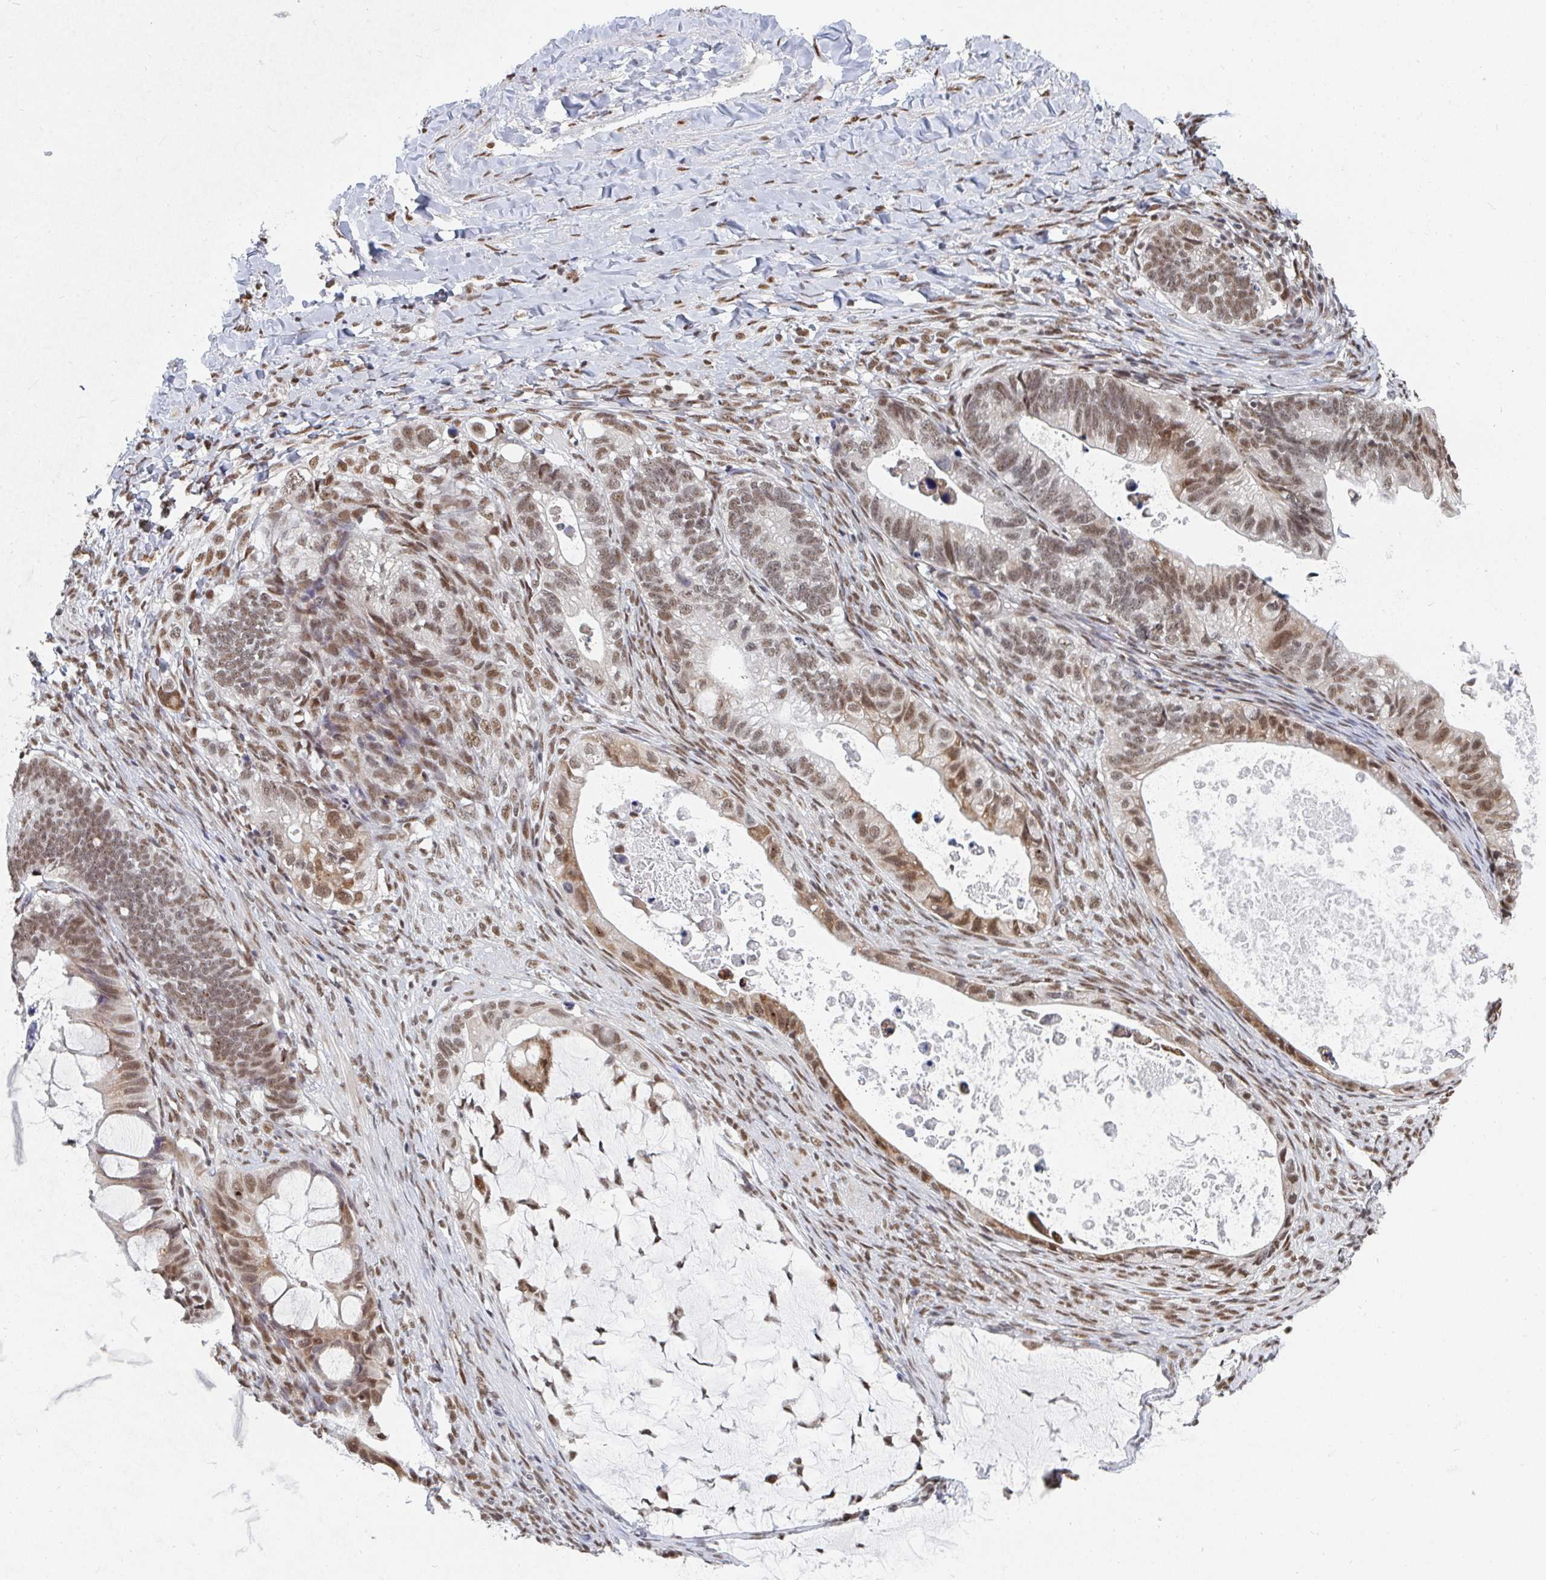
{"staining": {"intensity": "moderate", "quantity": ">75%", "location": "nuclear"}, "tissue": "ovarian cancer", "cell_type": "Tumor cells", "image_type": "cancer", "snomed": [{"axis": "morphology", "description": "Cystadenocarcinoma, mucinous, NOS"}, {"axis": "topography", "description": "Ovary"}], "caption": "Immunohistochemistry photomicrograph of ovarian mucinous cystadenocarcinoma stained for a protein (brown), which displays medium levels of moderate nuclear expression in approximately >75% of tumor cells.", "gene": "MBNL1", "patient": {"sex": "female", "age": 61}}